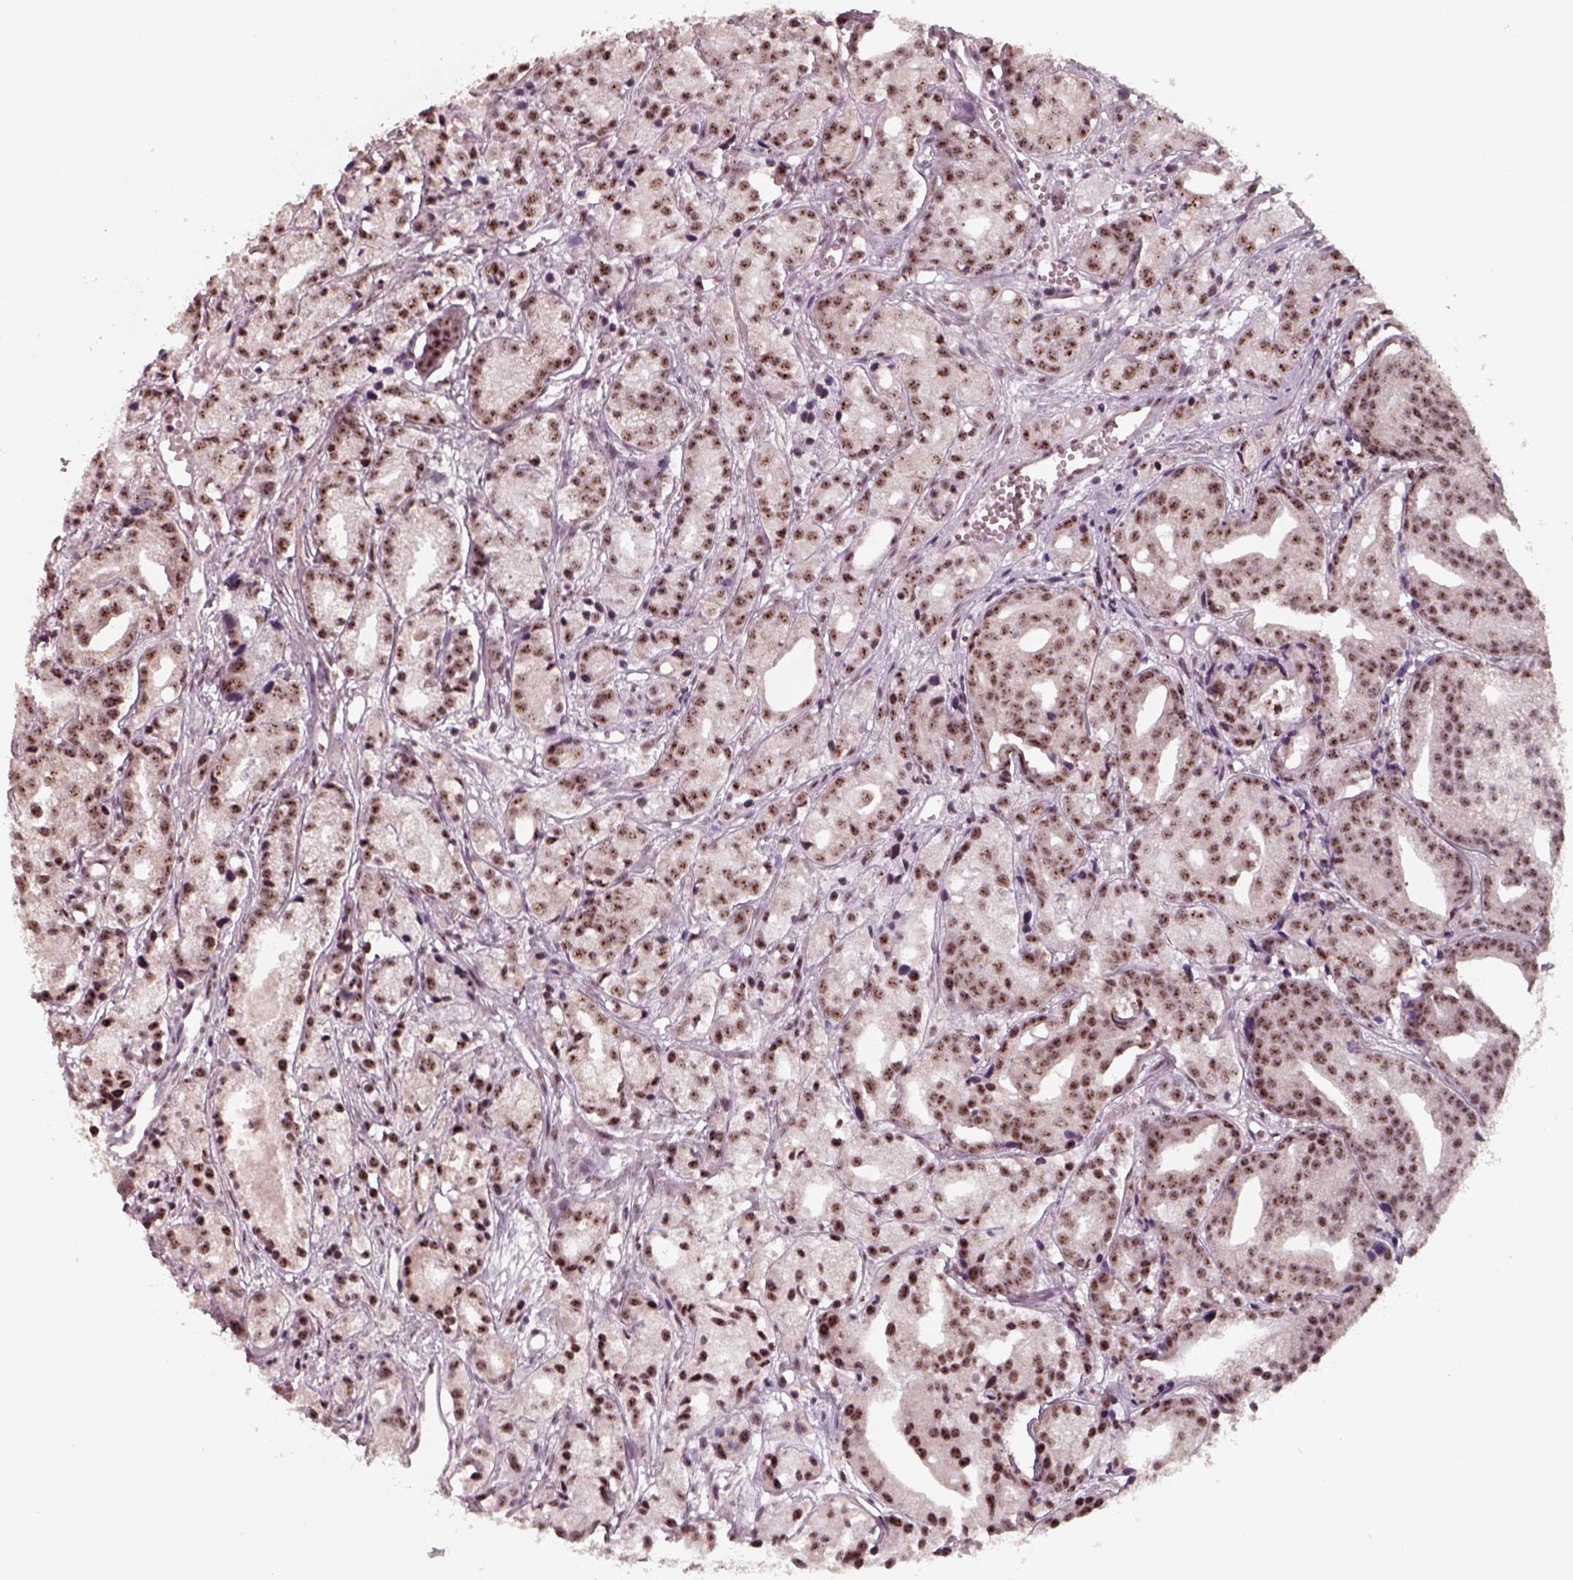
{"staining": {"intensity": "strong", "quantity": ">75%", "location": "nuclear"}, "tissue": "prostate cancer", "cell_type": "Tumor cells", "image_type": "cancer", "snomed": [{"axis": "morphology", "description": "Adenocarcinoma, Medium grade"}, {"axis": "topography", "description": "Prostate"}], "caption": "IHC staining of prostate adenocarcinoma (medium-grade), which reveals high levels of strong nuclear expression in approximately >75% of tumor cells indicating strong nuclear protein expression. The staining was performed using DAB (3,3'-diaminobenzidine) (brown) for protein detection and nuclei were counterstained in hematoxylin (blue).", "gene": "ATXN7L3", "patient": {"sex": "male", "age": 74}}